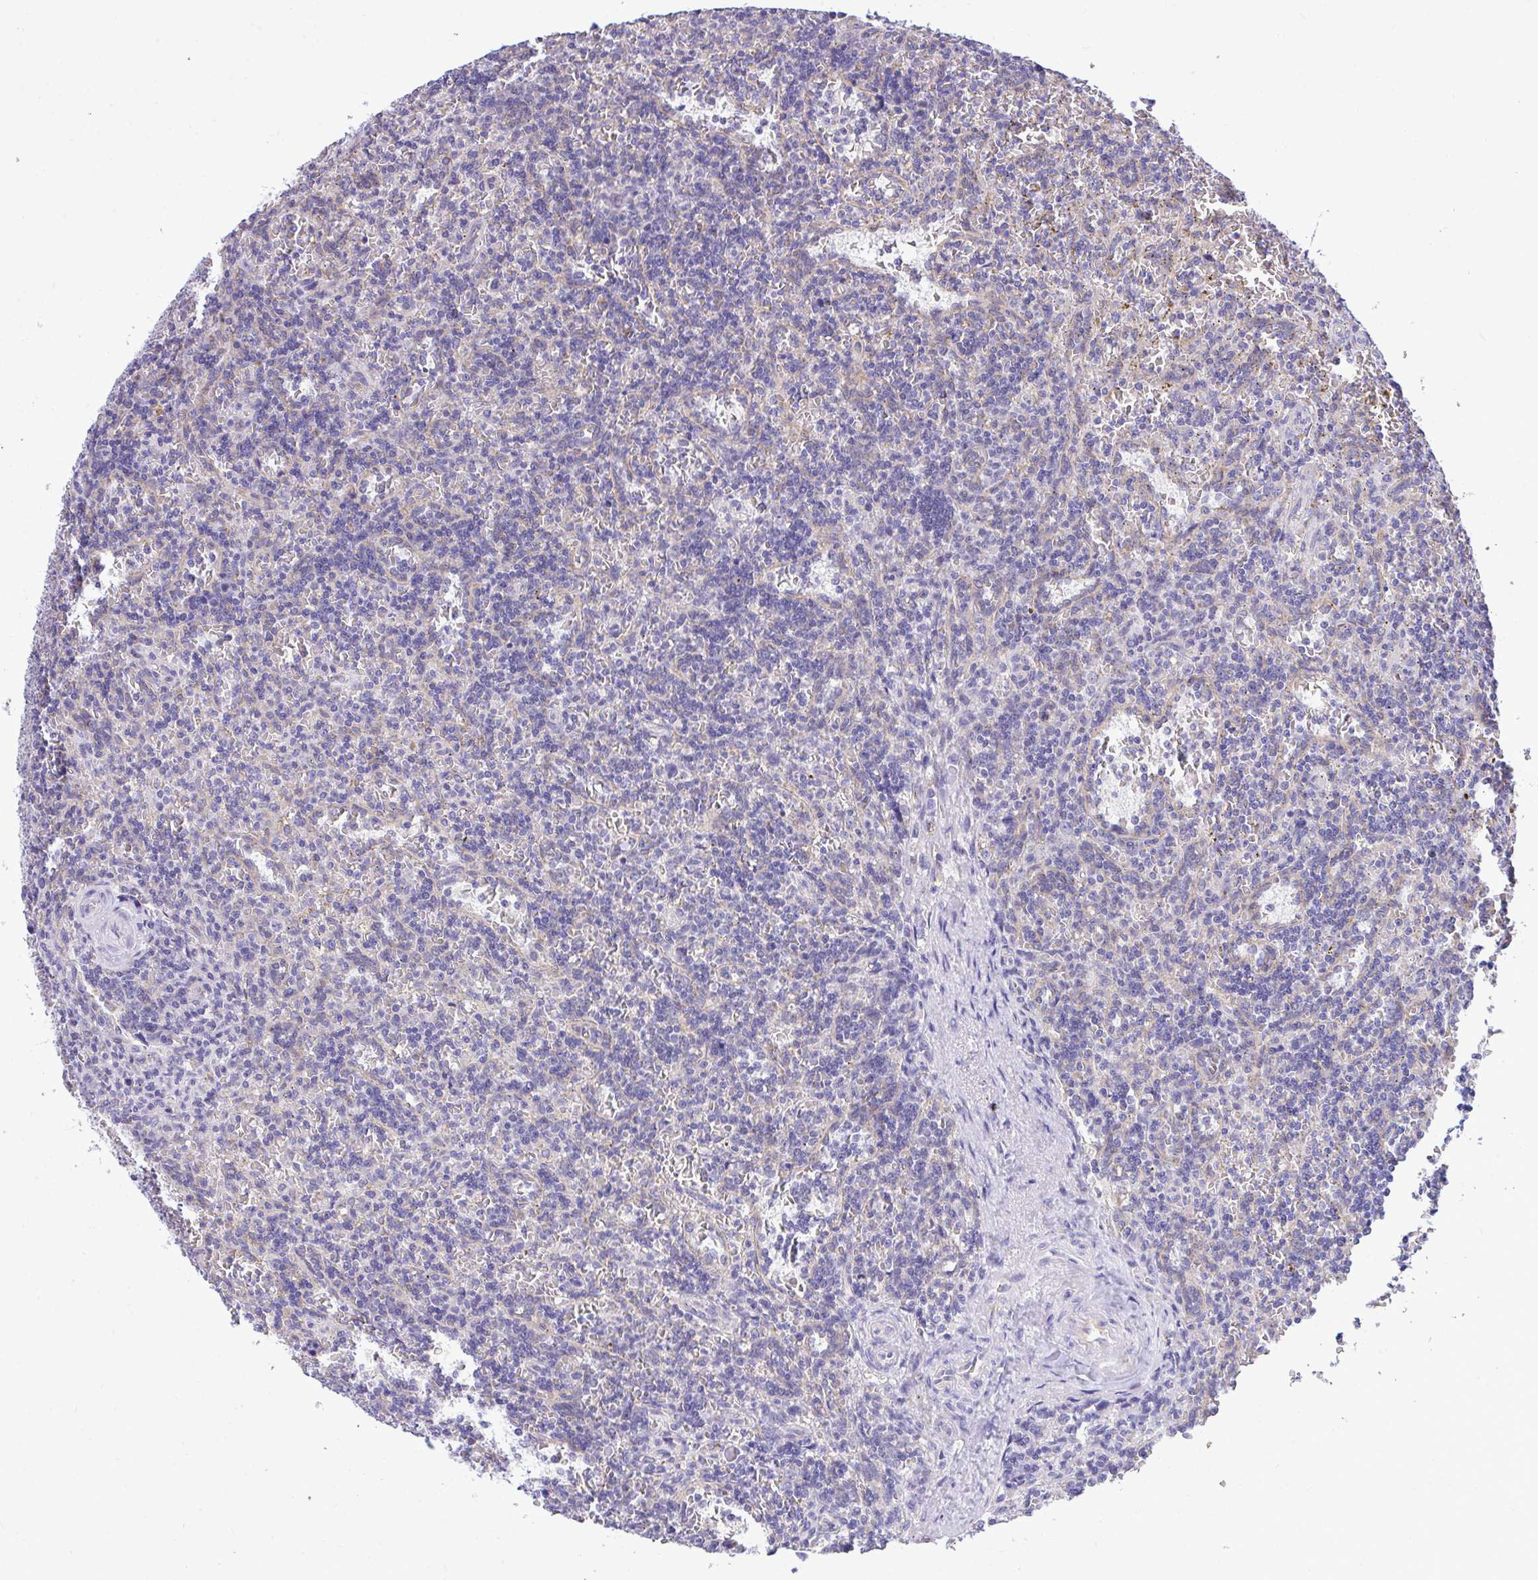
{"staining": {"intensity": "negative", "quantity": "none", "location": "none"}, "tissue": "lymphoma", "cell_type": "Tumor cells", "image_type": "cancer", "snomed": [{"axis": "morphology", "description": "Malignant lymphoma, non-Hodgkin's type, Low grade"}, {"axis": "topography", "description": "Spleen"}], "caption": "The micrograph displays no staining of tumor cells in lymphoma.", "gene": "PIGK", "patient": {"sex": "male", "age": 73}}